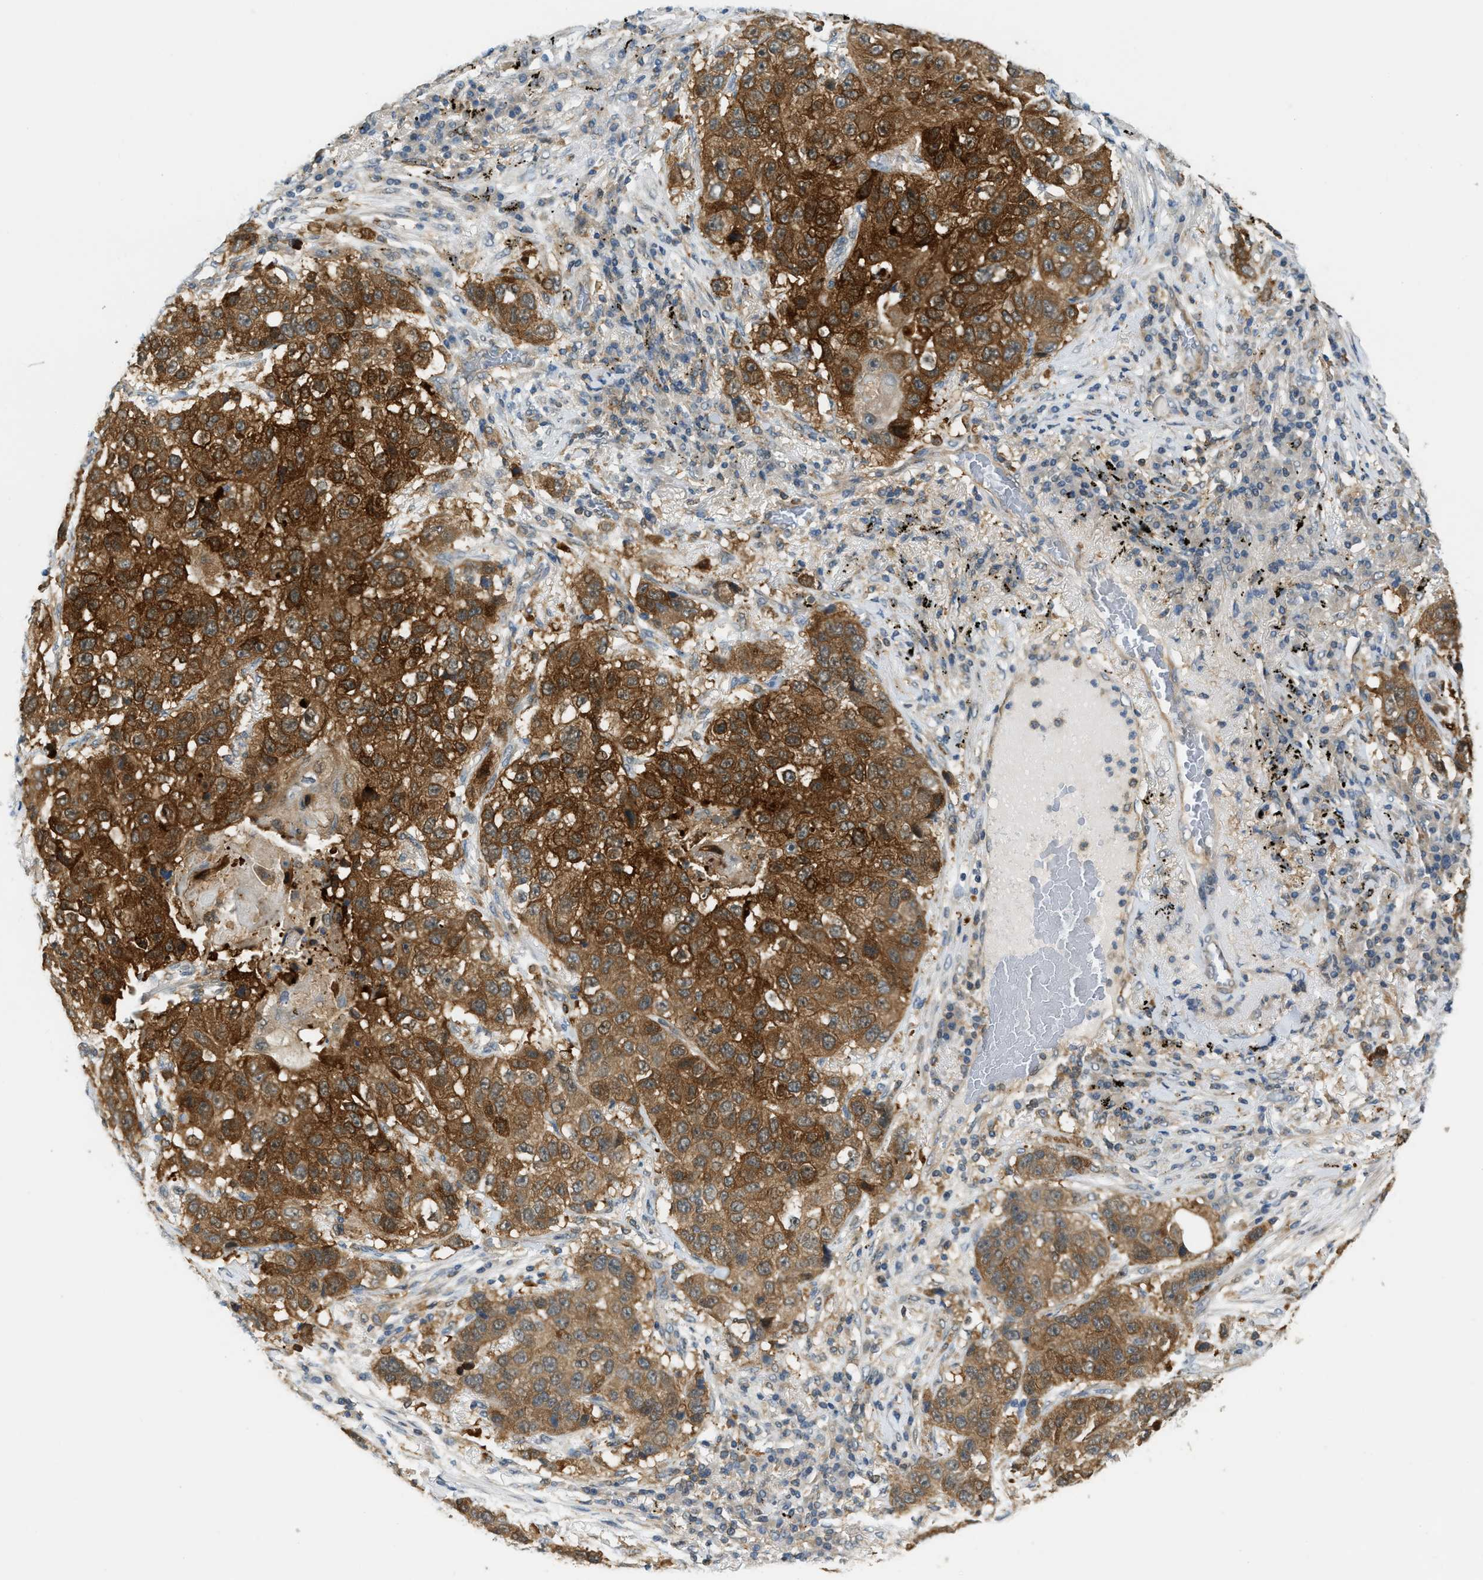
{"staining": {"intensity": "strong", "quantity": ">75%", "location": "cytoplasmic/membranous"}, "tissue": "lung cancer", "cell_type": "Tumor cells", "image_type": "cancer", "snomed": [{"axis": "morphology", "description": "Squamous cell carcinoma, NOS"}, {"axis": "topography", "description": "Lung"}], "caption": "There is high levels of strong cytoplasmic/membranous staining in tumor cells of lung cancer, as demonstrated by immunohistochemical staining (brown color).", "gene": "PDCL3", "patient": {"sex": "male", "age": 57}}